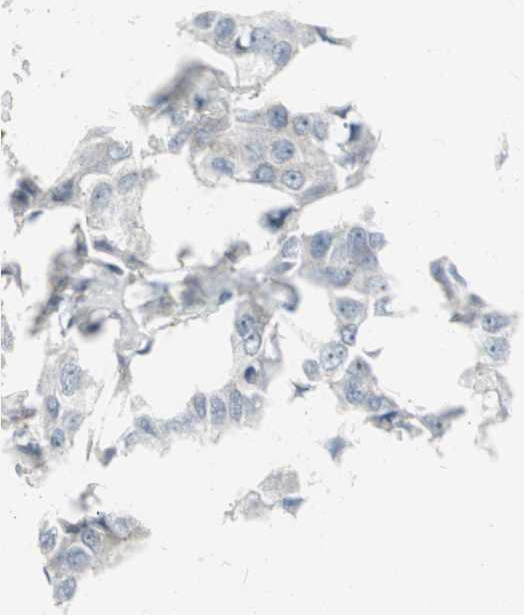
{"staining": {"intensity": "negative", "quantity": "none", "location": "none"}, "tissue": "breast cancer", "cell_type": "Tumor cells", "image_type": "cancer", "snomed": [{"axis": "morphology", "description": "Duct carcinoma"}, {"axis": "topography", "description": "Breast"}], "caption": "Tumor cells are negative for brown protein staining in breast cancer (intraductal carcinoma).", "gene": "ZSCAN32", "patient": {"sex": "female", "age": 80}}